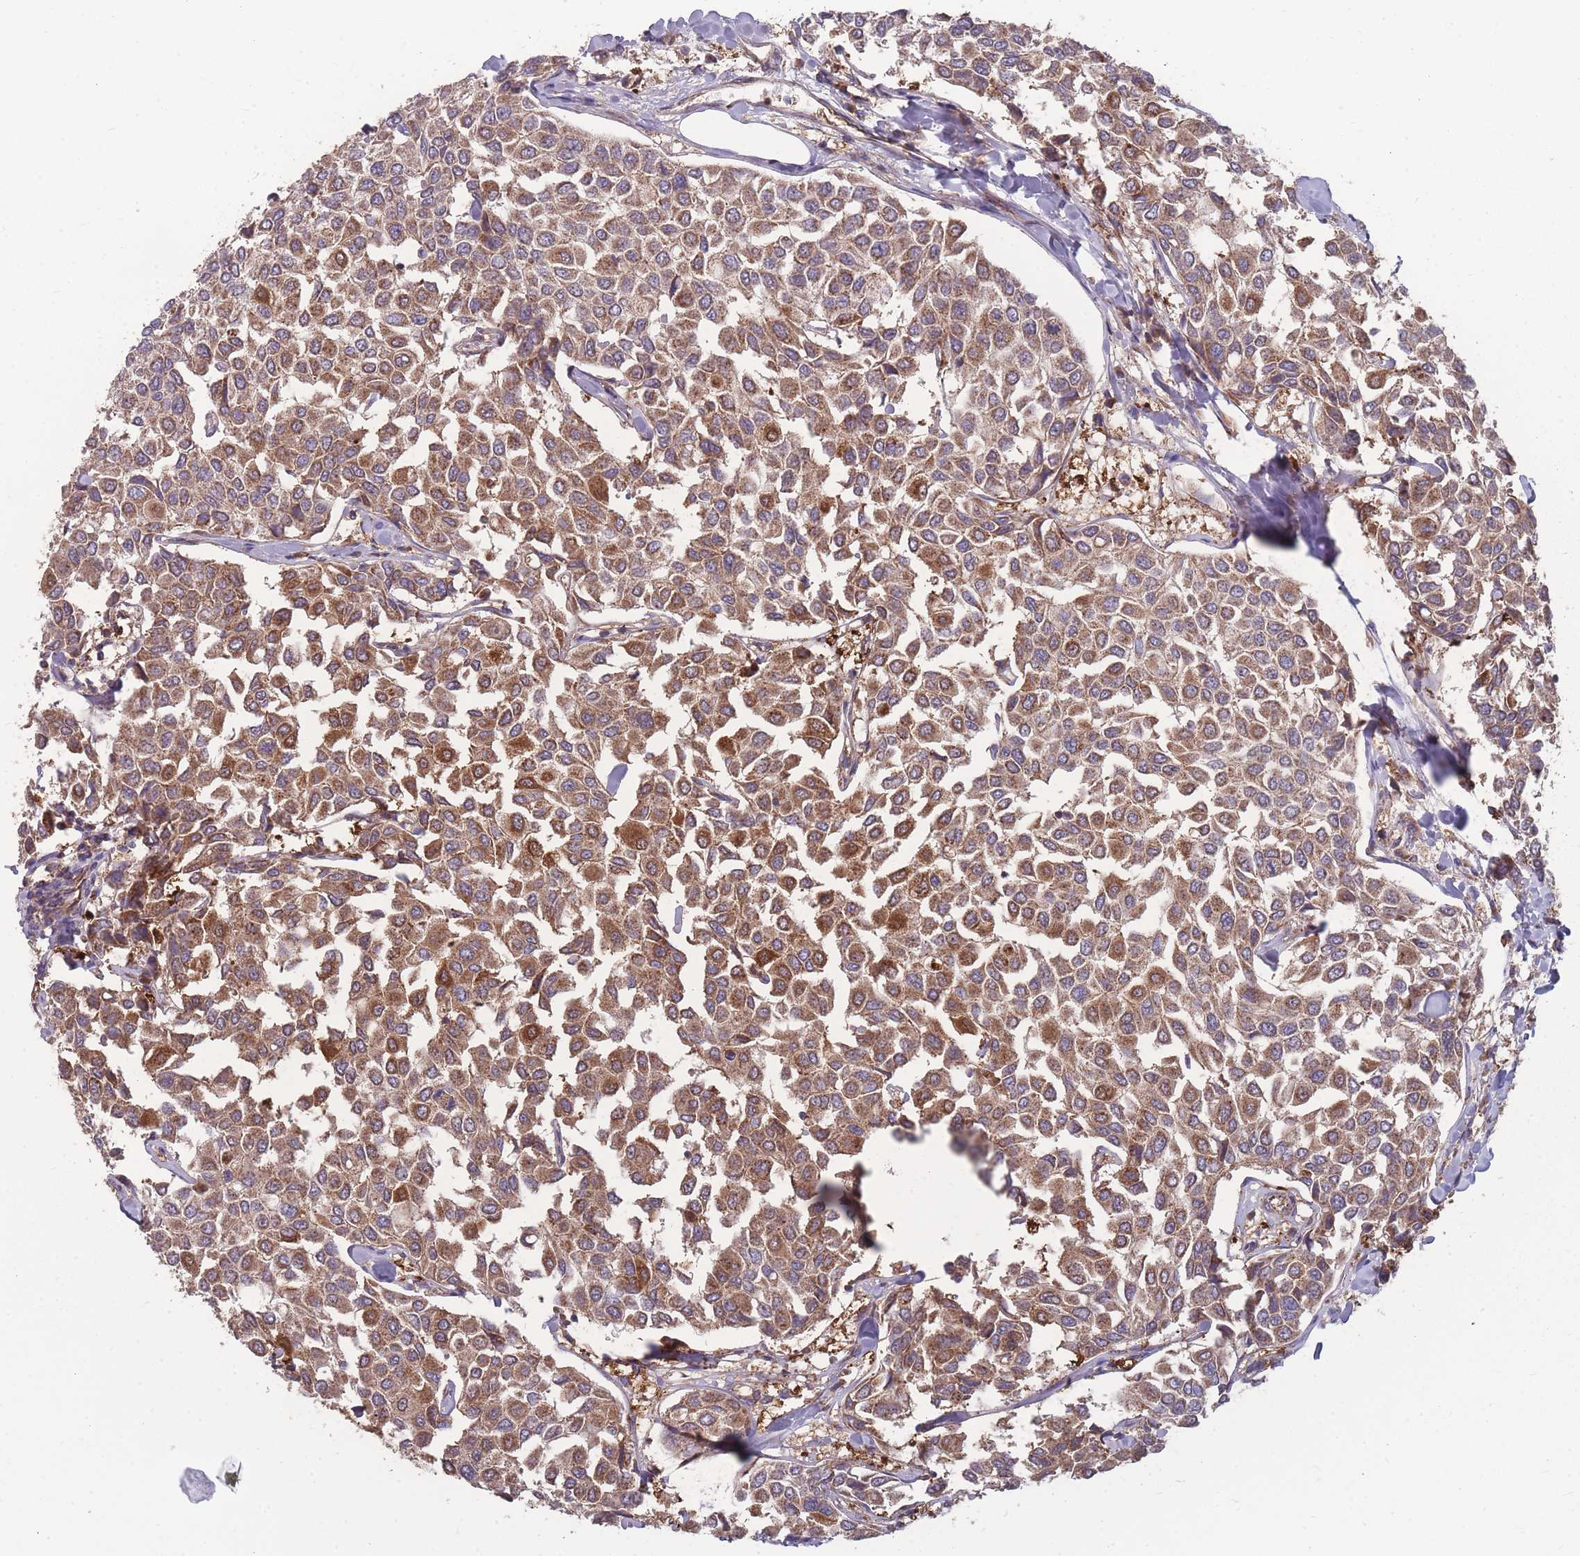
{"staining": {"intensity": "moderate", "quantity": ">75%", "location": "cytoplasmic/membranous"}, "tissue": "breast cancer", "cell_type": "Tumor cells", "image_type": "cancer", "snomed": [{"axis": "morphology", "description": "Duct carcinoma"}, {"axis": "topography", "description": "Breast"}], "caption": "Brown immunohistochemical staining in human breast infiltrating ductal carcinoma reveals moderate cytoplasmic/membranous positivity in approximately >75% of tumor cells.", "gene": "SLC35B4", "patient": {"sex": "female", "age": 55}}